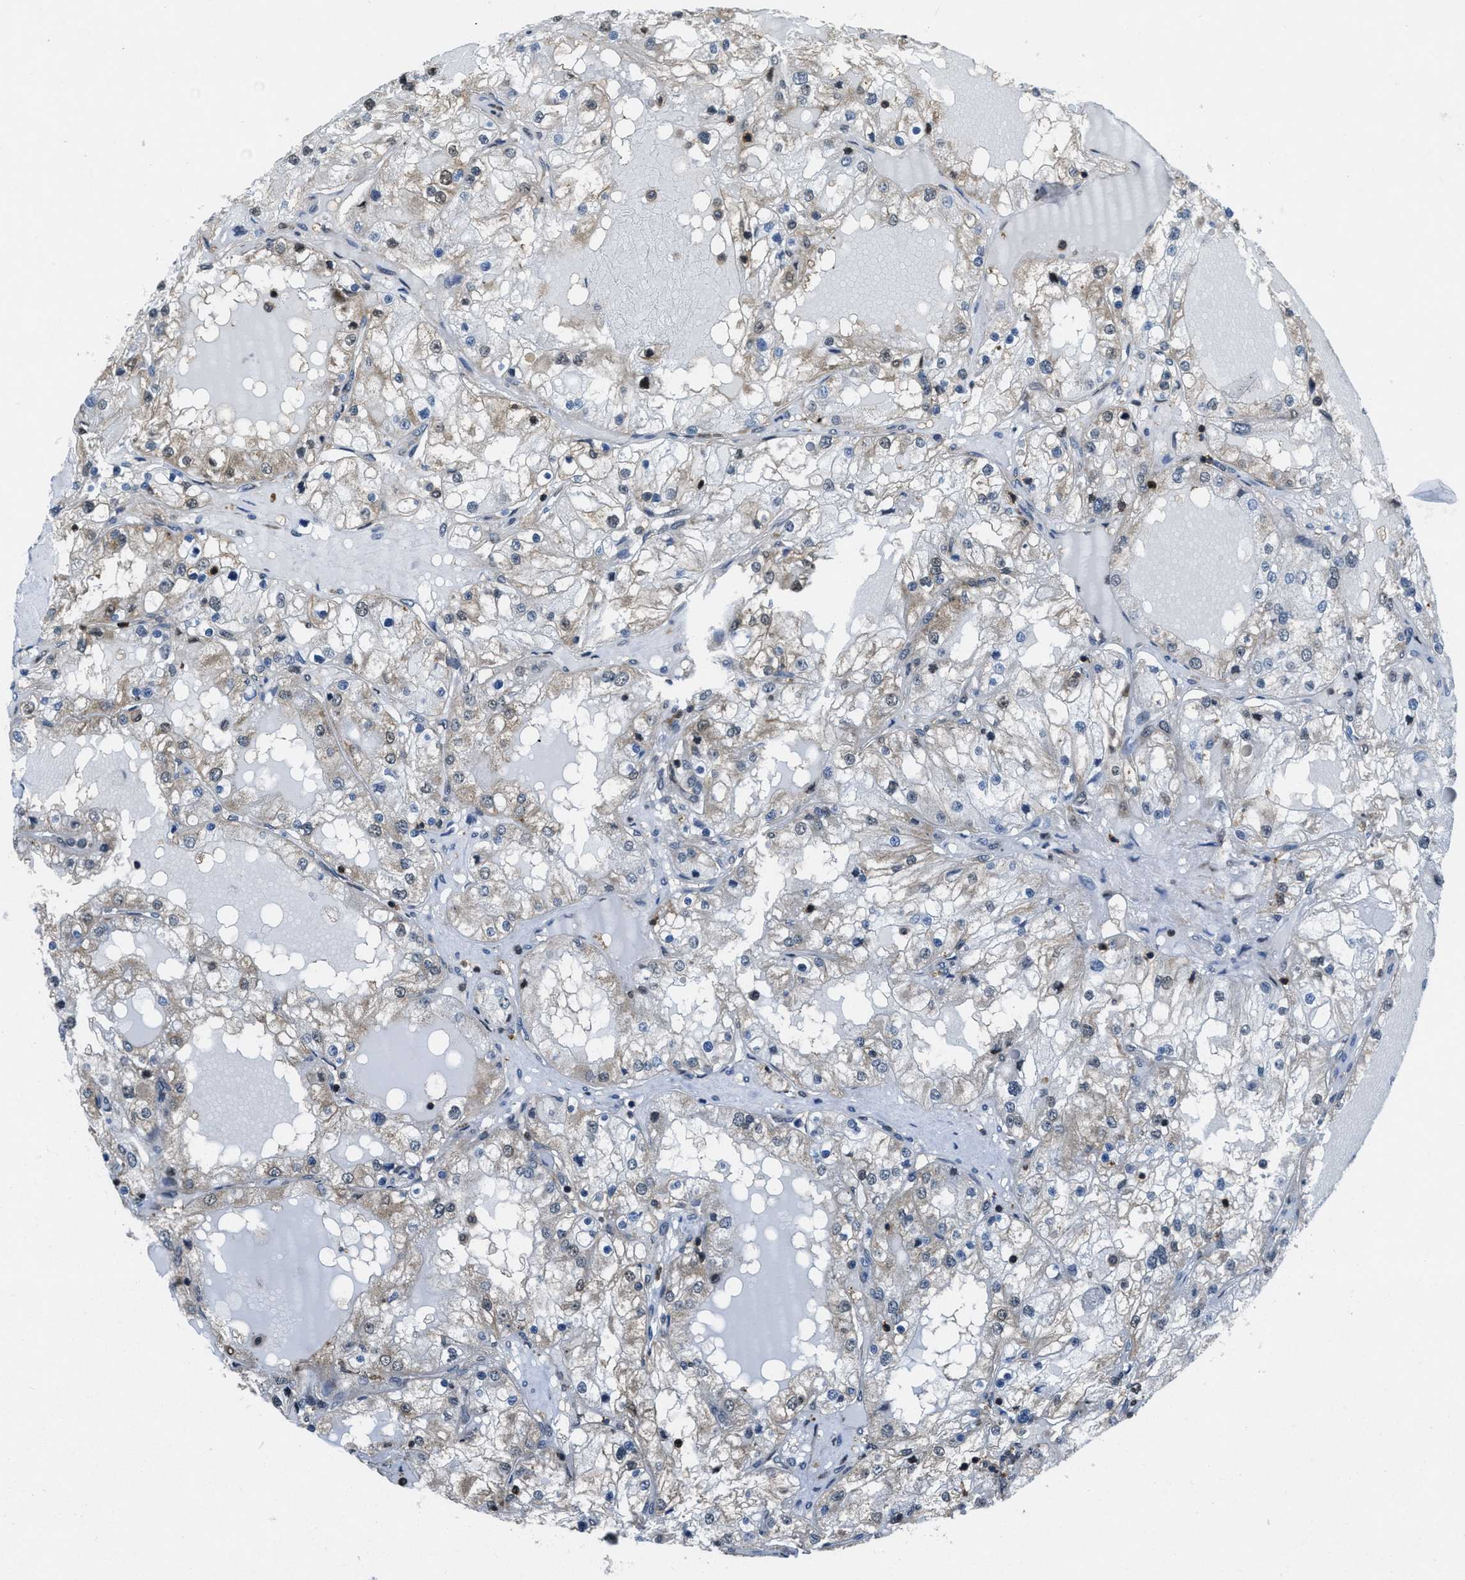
{"staining": {"intensity": "weak", "quantity": "25%-75%", "location": "cytoplasmic/membranous"}, "tissue": "renal cancer", "cell_type": "Tumor cells", "image_type": "cancer", "snomed": [{"axis": "morphology", "description": "Adenocarcinoma, NOS"}, {"axis": "topography", "description": "Kidney"}], "caption": "IHC (DAB (3,3'-diaminobenzidine)) staining of renal cancer reveals weak cytoplasmic/membranous protein expression in about 25%-75% of tumor cells.", "gene": "PIP5K1C", "patient": {"sex": "male", "age": 68}}